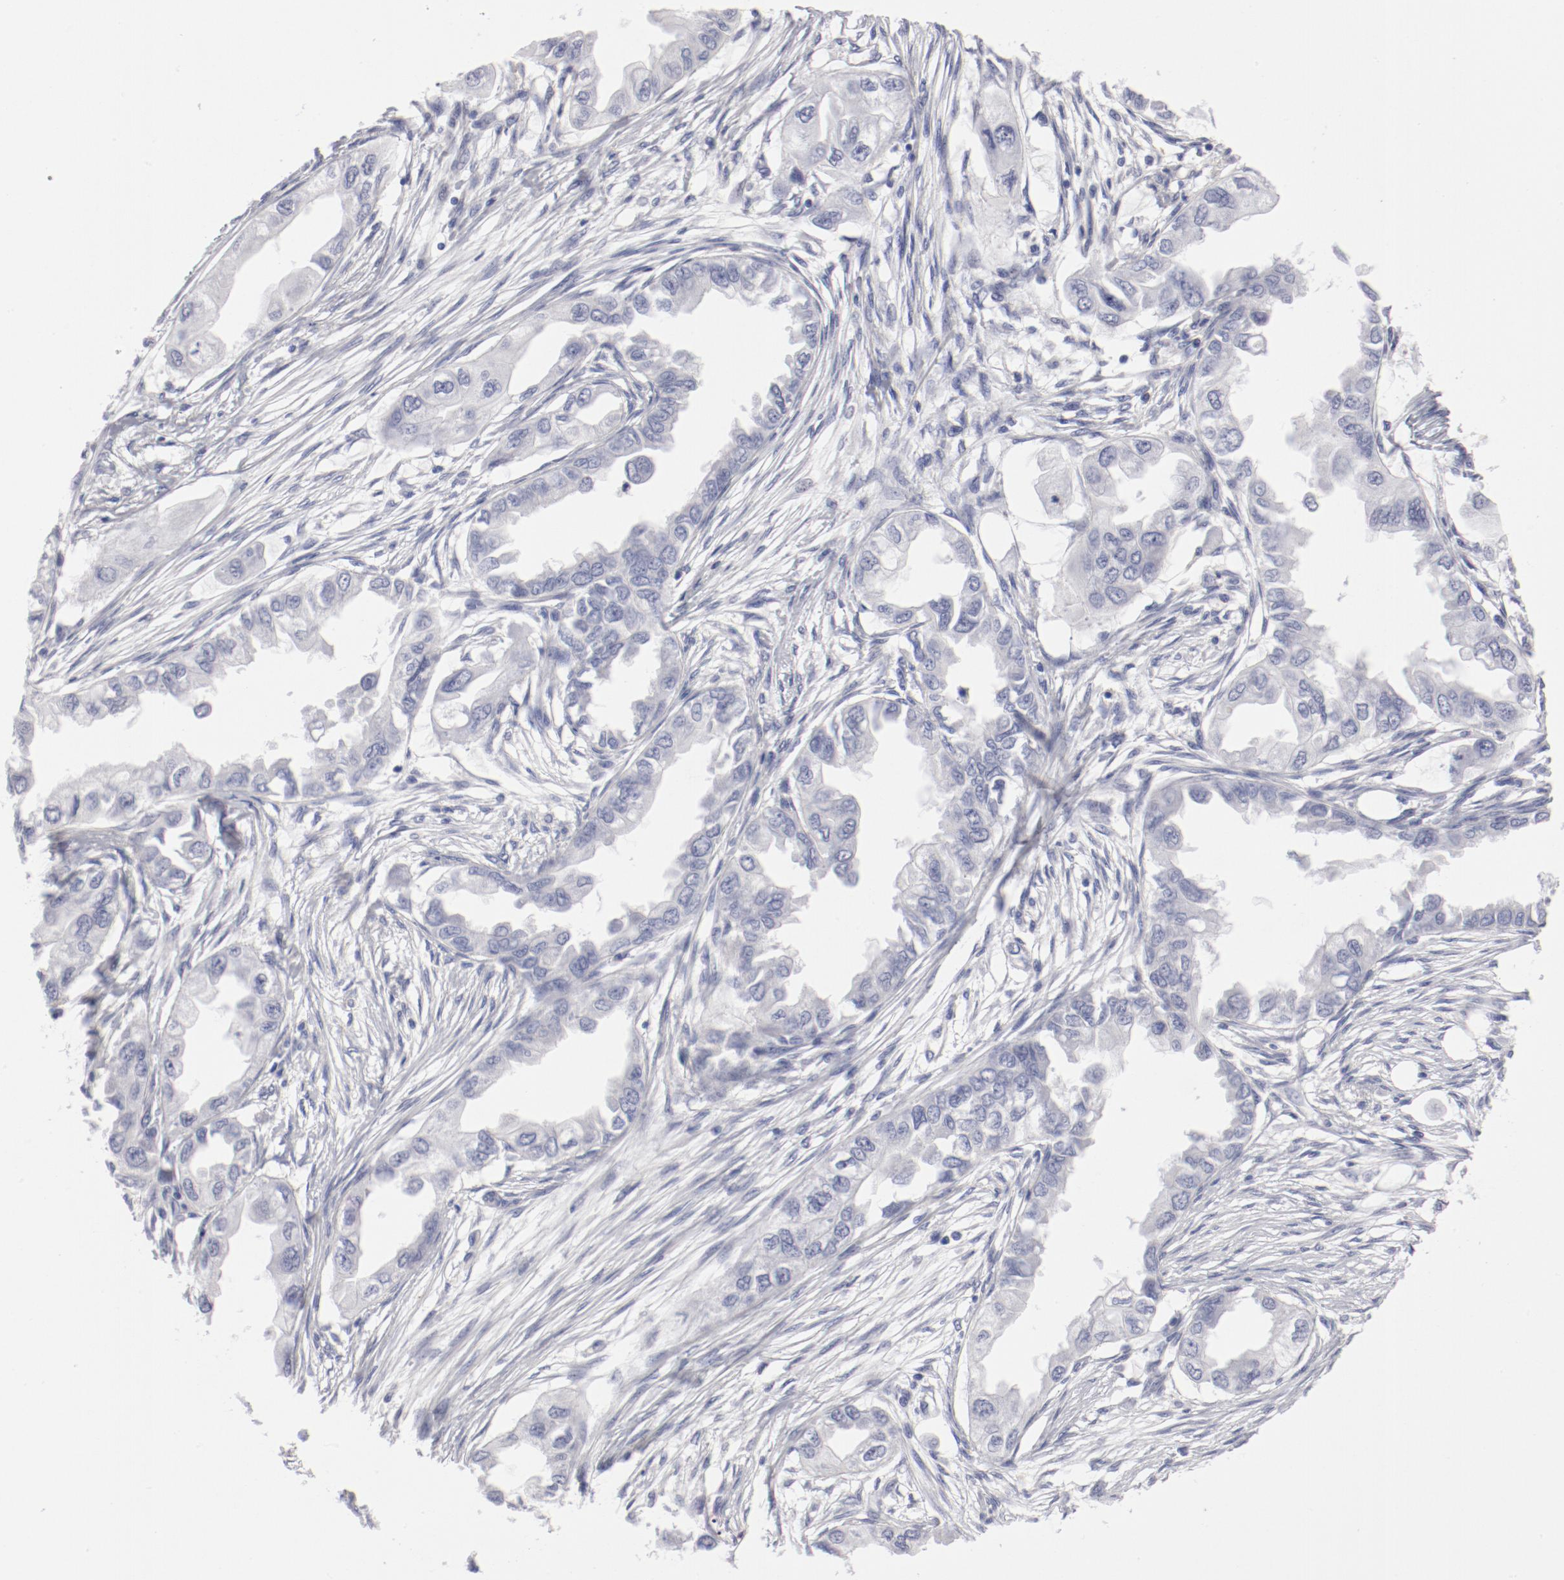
{"staining": {"intensity": "negative", "quantity": "none", "location": "none"}, "tissue": "endometrial cancer", "cell_type": "Tumor cells", "image_type": "cancer", "snomed": [{"axis": "morphology", "description": "Adenocarcinoma, NOS"}, {"axis": "topography", "description": "Endometrium"}], "caption": "The image shows no significant expression in tumor cells of endometrial cancer (adenocarcinoma).", "gene": "LAX1", "patient": {"sex": "female", "age": 67}}